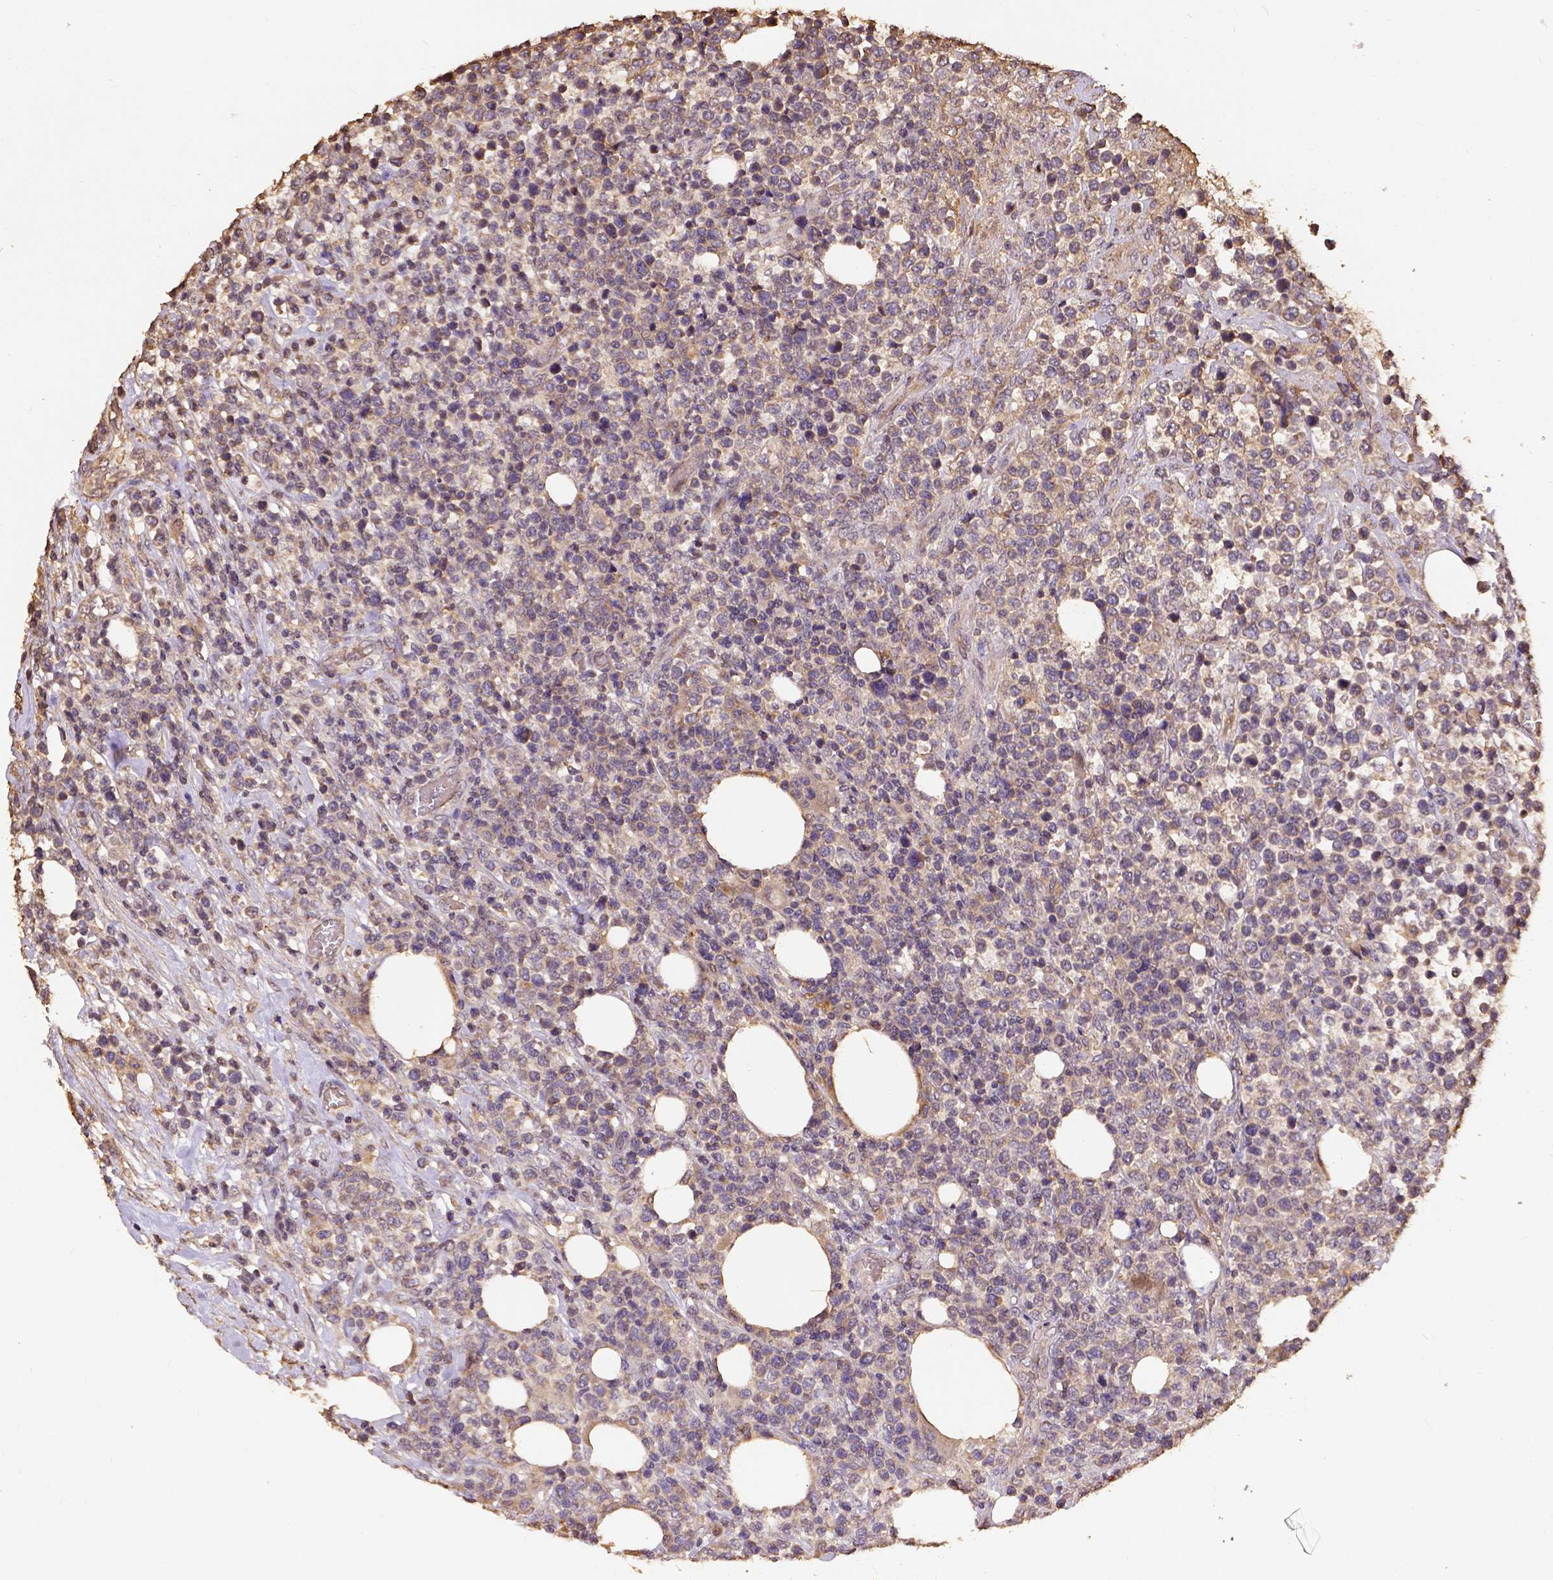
{"staining": {"intensity": "weak", "quantity": ">75%", "location": "cytoplasmic/membranous"}, "tissue": "lymphoma", "cell_type": "Tumor cells", "image_type": "cancer", "snomed": [{"axis": "morphology", "description": "Malignant lymphoma, non-Hodgkin's type, High grade"}, {"axis": "topography", "description": "Soft tissue"}], "caption": "A photomicrograph showing weak cytoplasmic/membranous expression in approximately >75% of tumor cells in lymphoma, as visualized by brown immunohistochemical staining.", "gene": "ATP1B3", "patient": {"sex": "female", "age": 56}}